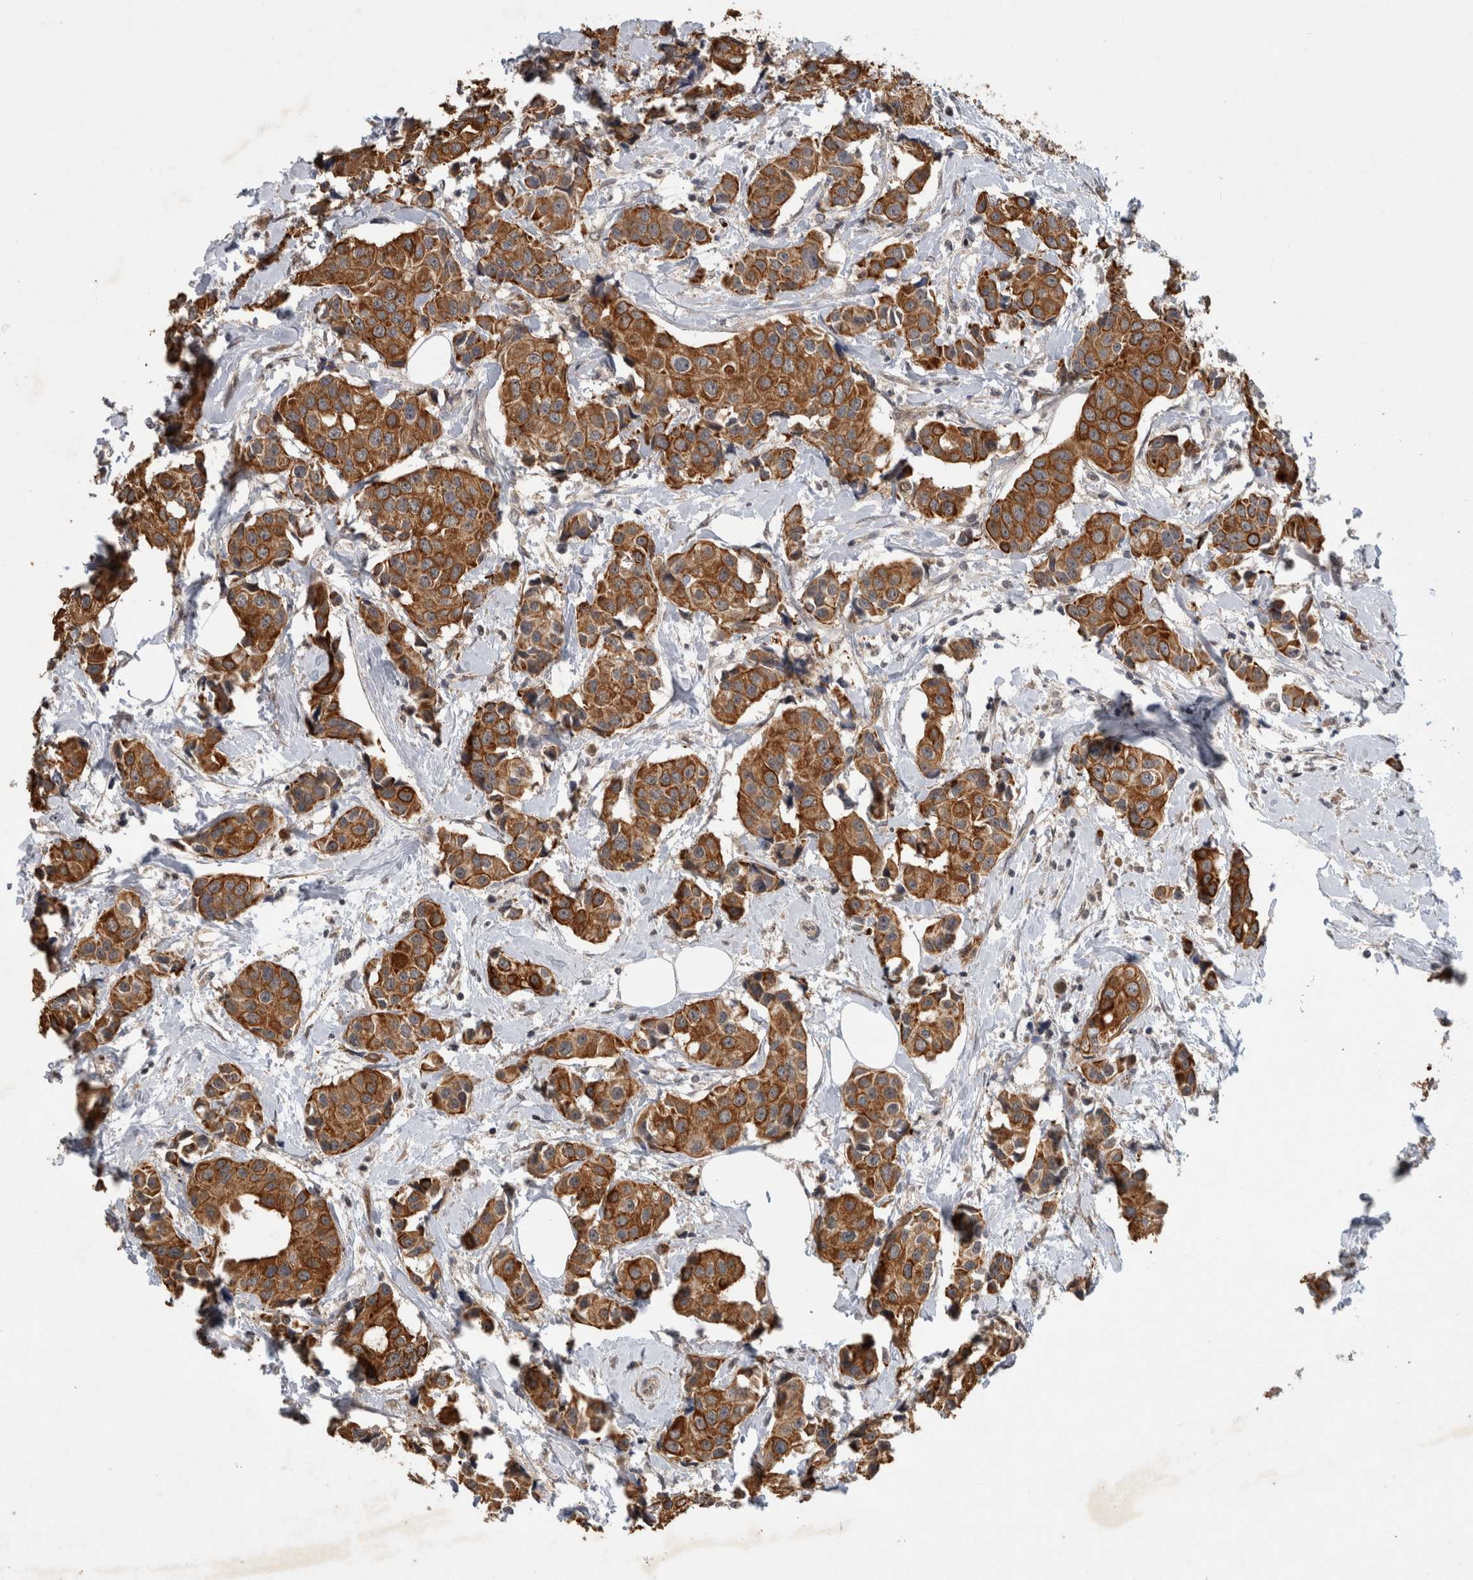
{"staining": {"intensity": "strong", "quantity": ">75%", "location": "cytoplasmic/membranous"}, "tissue": "breast cancer", "cell_type": "Tumor cells", "image_type": "cancer", "snomed": [{"axis": "morphology", "description": "Normal tissue, NOS"}, {"axis": "morphology", "description": "Duct carcinoma"}, {"axis": "topography", "description": "Breast"}], "caption": "Strong cytoplasmic/membranous positivity for a protein is appreciated in about >75% of tumor cells of breast cancer (invasive ductal carcinoma) using IHC.", "gene": "RHPN1", "patient": {"sex": "female", "age": 39}}